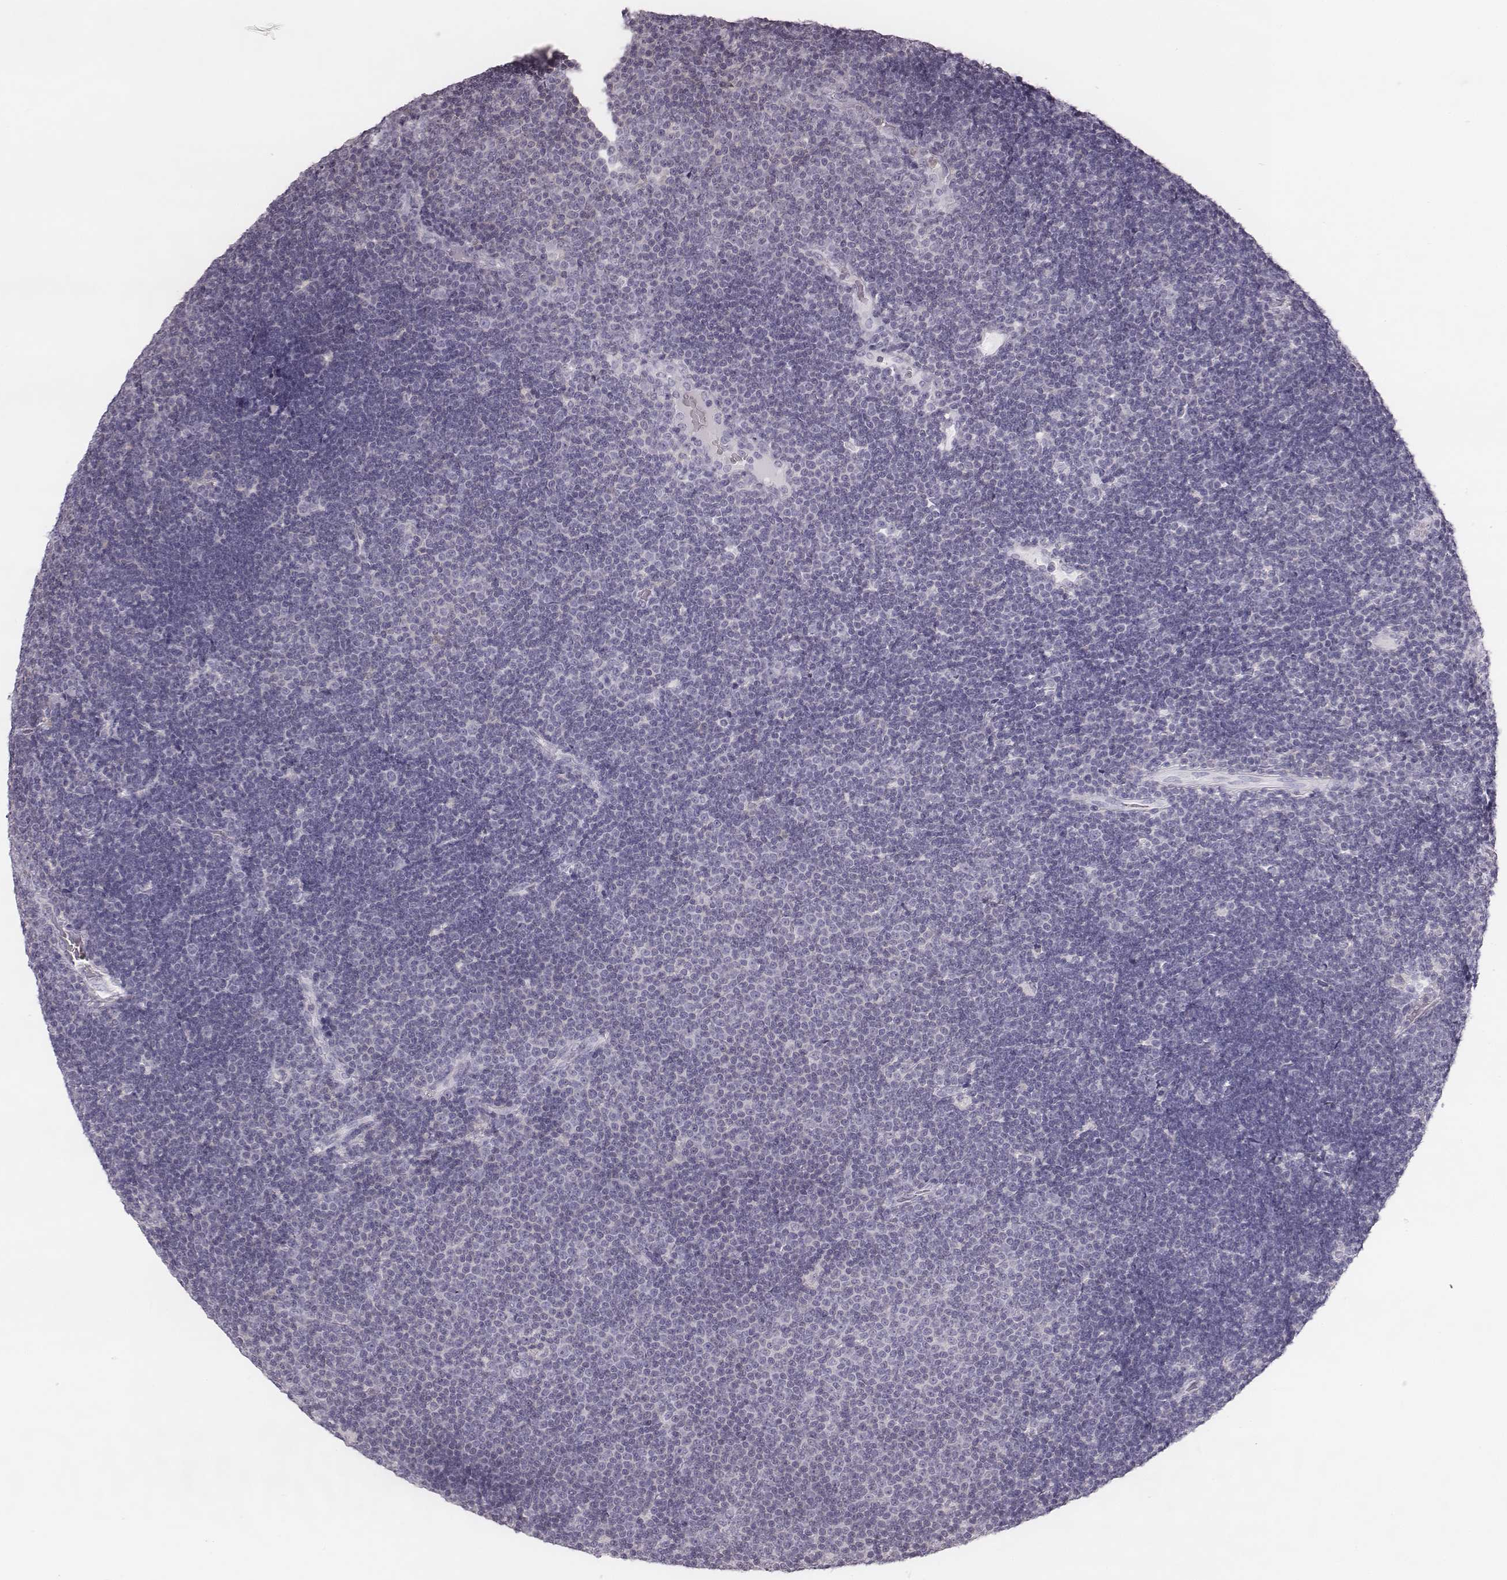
{"staining": {"intensity": "negative", "quantity": "none", "location": "none"}, "tissue": "lymphoma", "cell_type": "Tumor cells", "image_type": "cancer", "snomed": [{"axis": "morphology", "description": "Malignant lymphoma, non-Hodgkin's type, Low grade"}, {"axis": "topography", "description": "Brain"}], "caption": "Malignant lymphoma, non-Hodgkin's type (low-grade) stained for a protein using immunohistochemistry shows no staining tumor cells.", "gene": "ZNF365", "patient": {"sex": "female", "age": 66}}